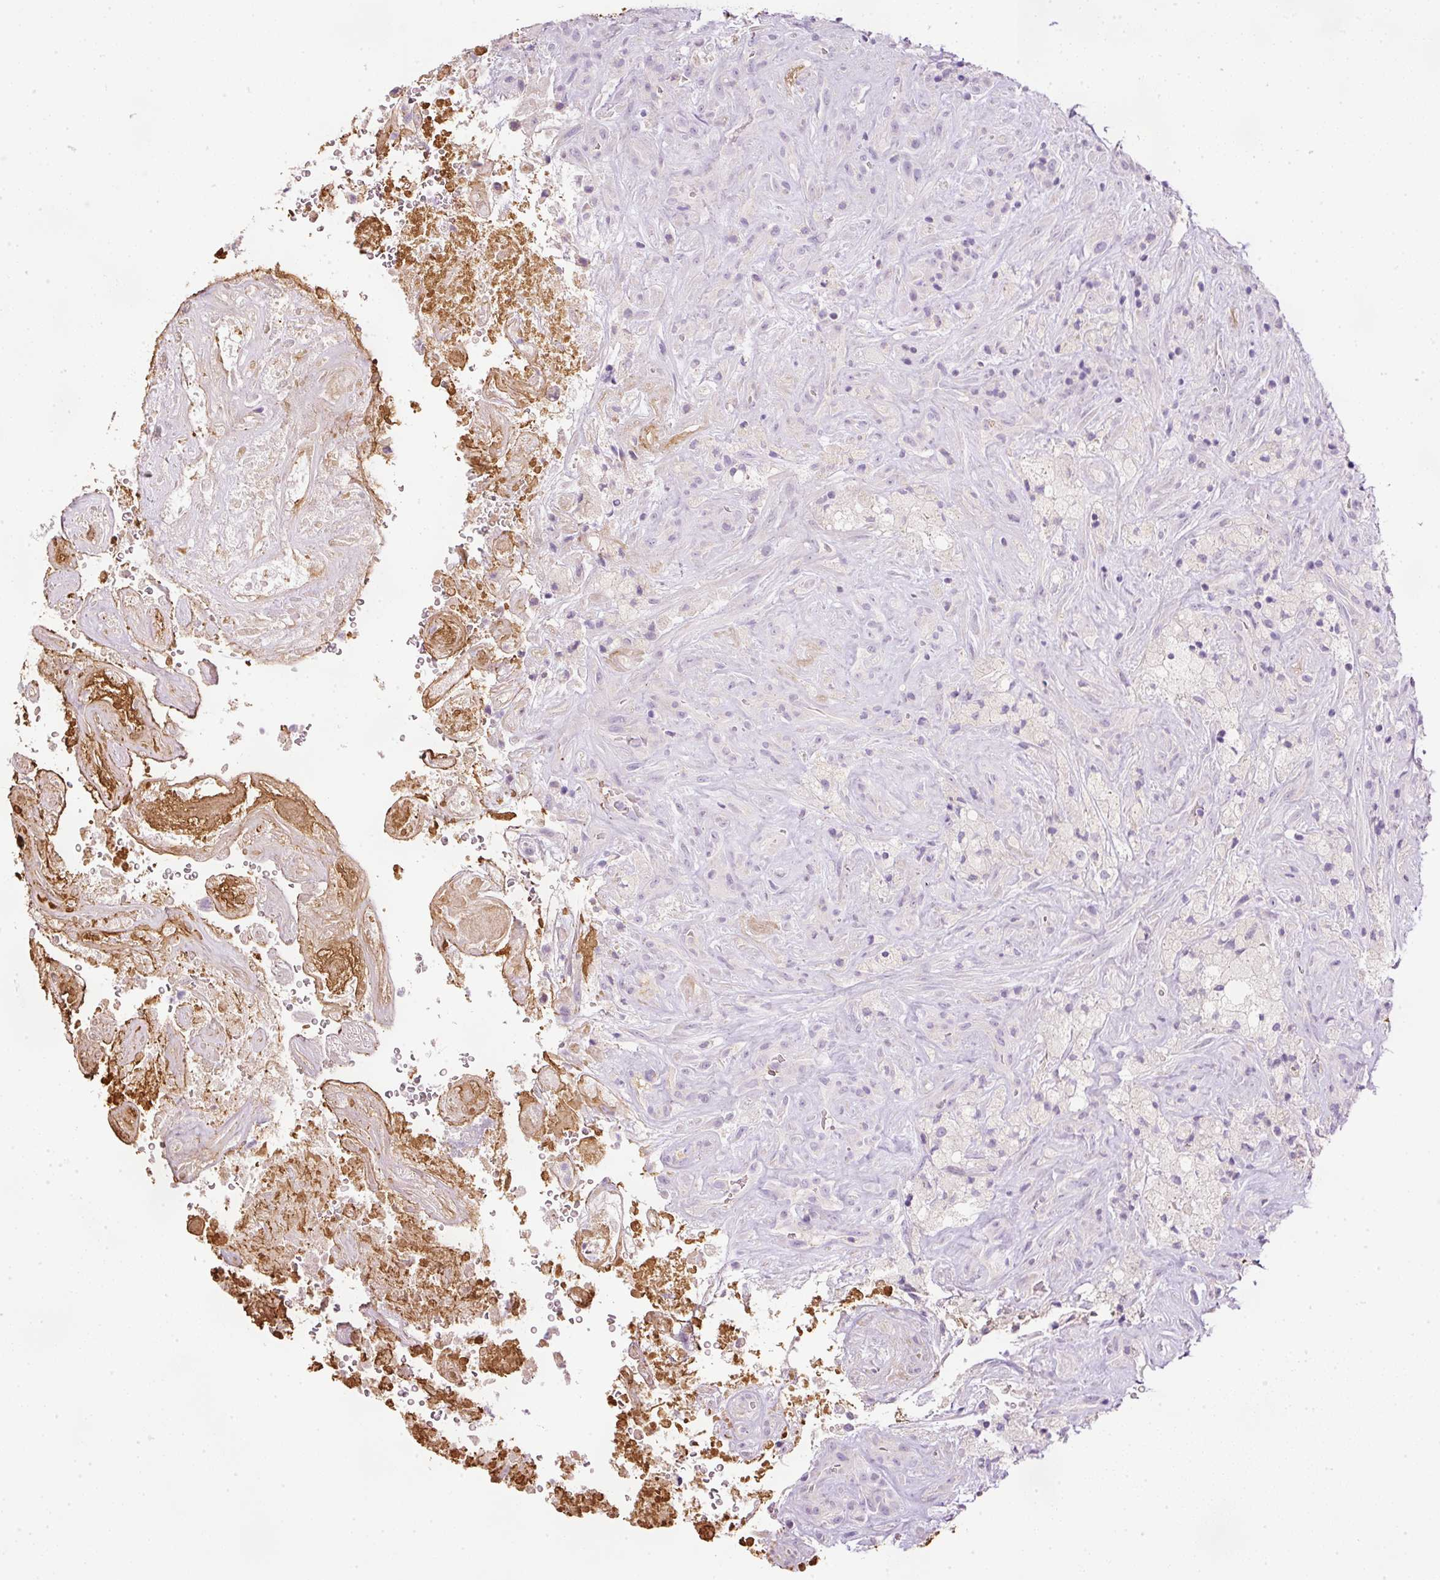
{"staining": {"intensity": "negative", "quantity": "none", "location": "none"}, "tissue": "glioma", "cell_type": "Tumor cells", "image_type": "cancer", "snomed": [{"axis": "morphology", "description": "Glioma, malignant, High grade"}, {"axis": "topography", "description": "Brain"}], "caption": "Tumor cells show no significant positivity in glioma.", "gene": "KPNA5", "patient": {"sex": "male", "age": 69}}